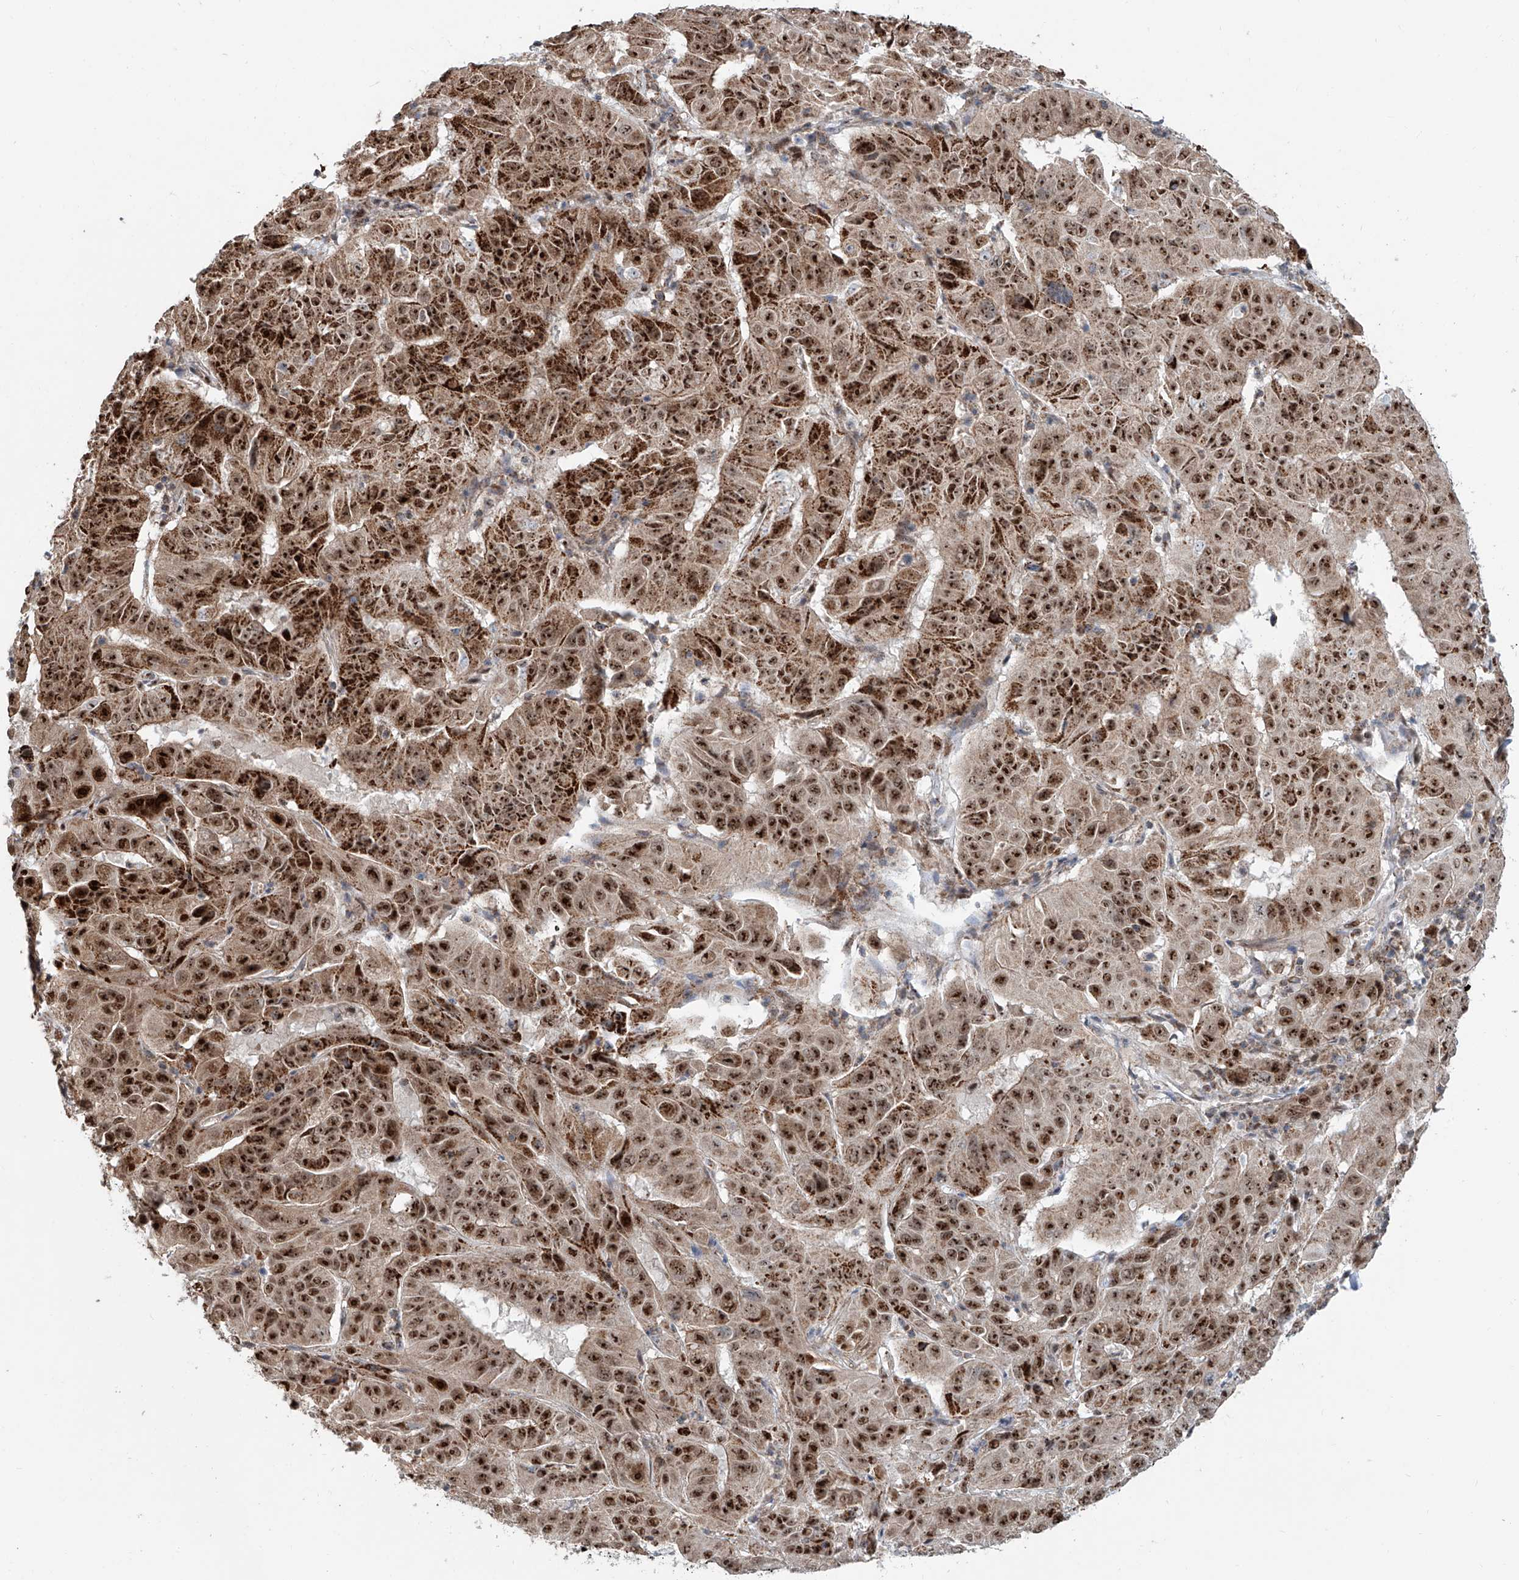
{"staining": {"intensity": "strong", "quantity": ">75%", "location": "cytoplasmic/membranous,nuclear"}, "tissue": "pancreatic cancer", "cell_type": "Tumor cells", "image_type": "cancer", "snomed": [{"axis": "morphology", "description": "Adenocarcinoma, NOS"}, {"axis": "topography", "description": "Pancreas"}], "caption": "A photomicrograph of human pancreatic cancer stained for a protein exhibits strong cytoplasmic/membranous and nuclear brown staining in tumor cells.", "gene": "SDE2", "patient": {"sex": "male", "age": 63}}